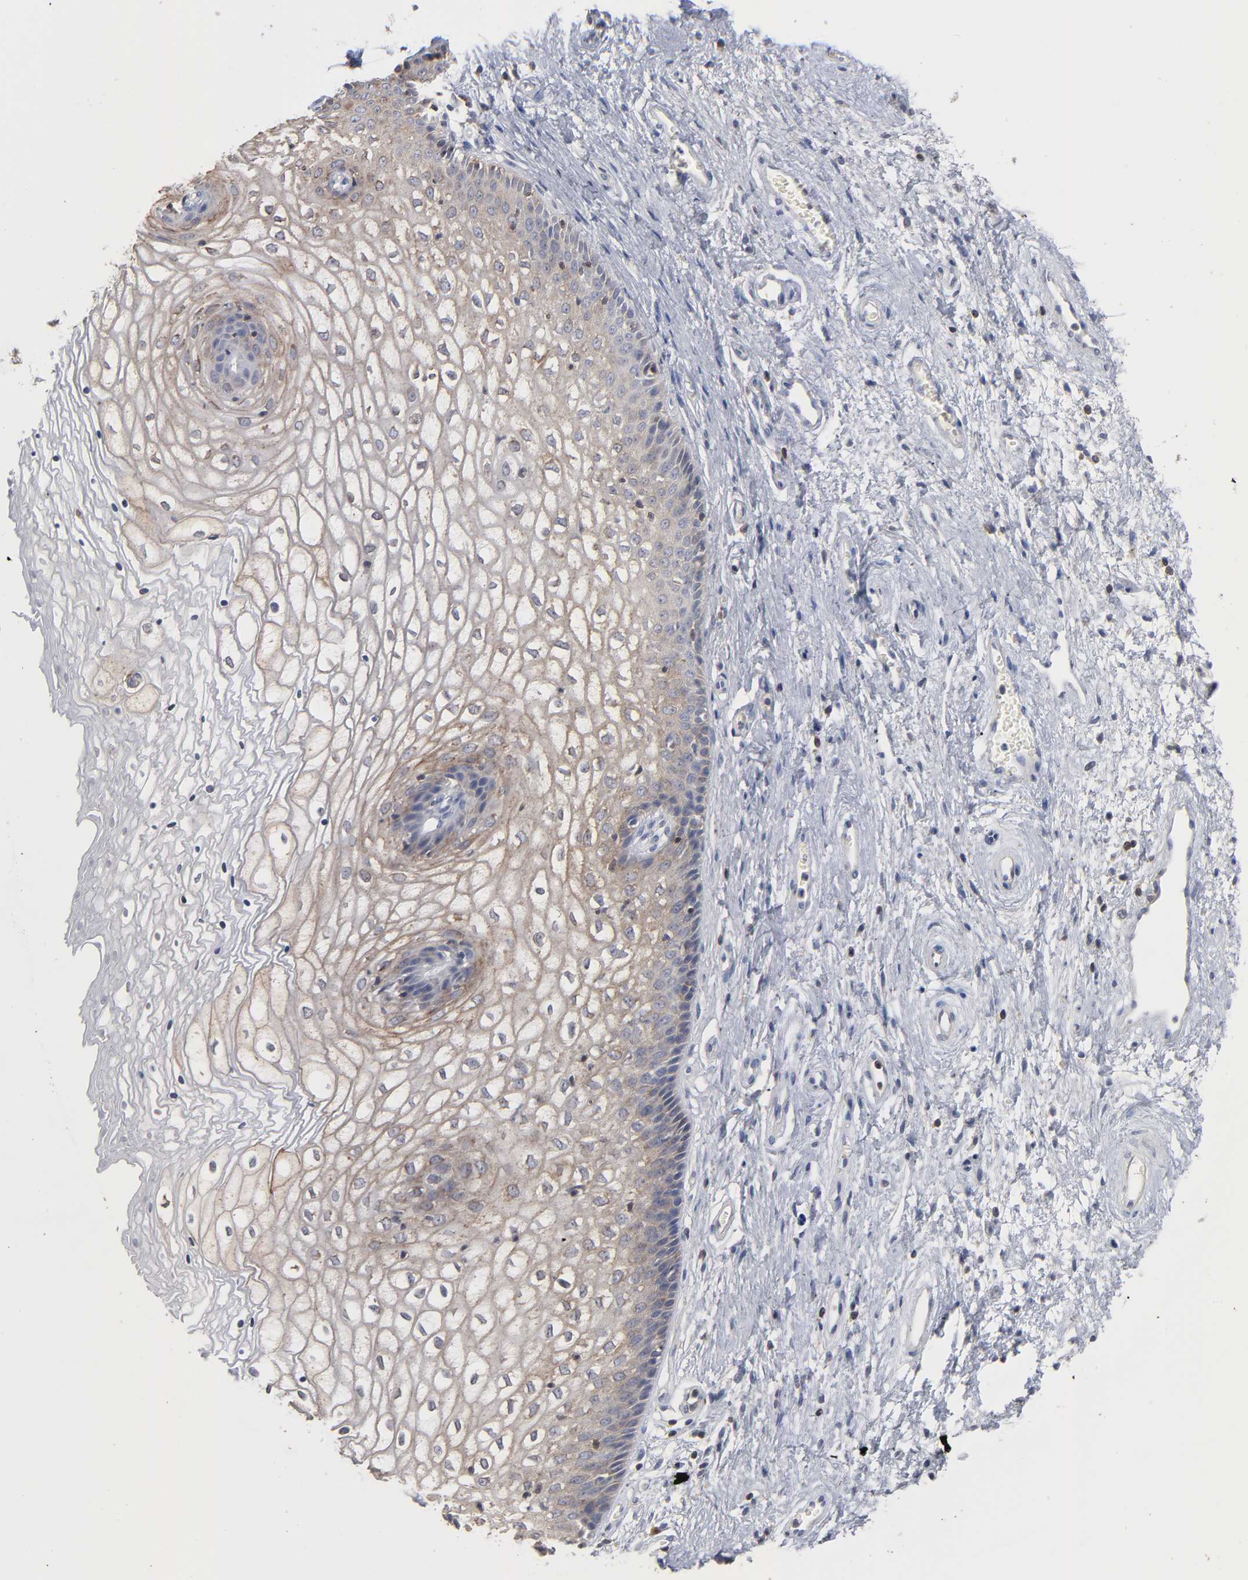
{"staining": {"intensity": "weak", "quantity": "25%-75%", "location": "cytoplasmic/membranous"}, "tissue": "vagina", "cell_type": "Squamous epithelial cells", "image_type": "normal", "snomed": [{"axis": "morphology", "description": "Normal tissue, NOS"}, {"axis": "topography", "description": "Vagina"}], "caption": "Protein analysis of unremarkable vagina reveals weak cytoplasmic/membranous positivity in about 25%-75% of squamous epithelial cells. Immunohistochemistry (ihc) stains the protein in brown and the nuclei are stained blue.", "gene": "PDLIM2", "patient": {"sex": "female", "age": 34}}